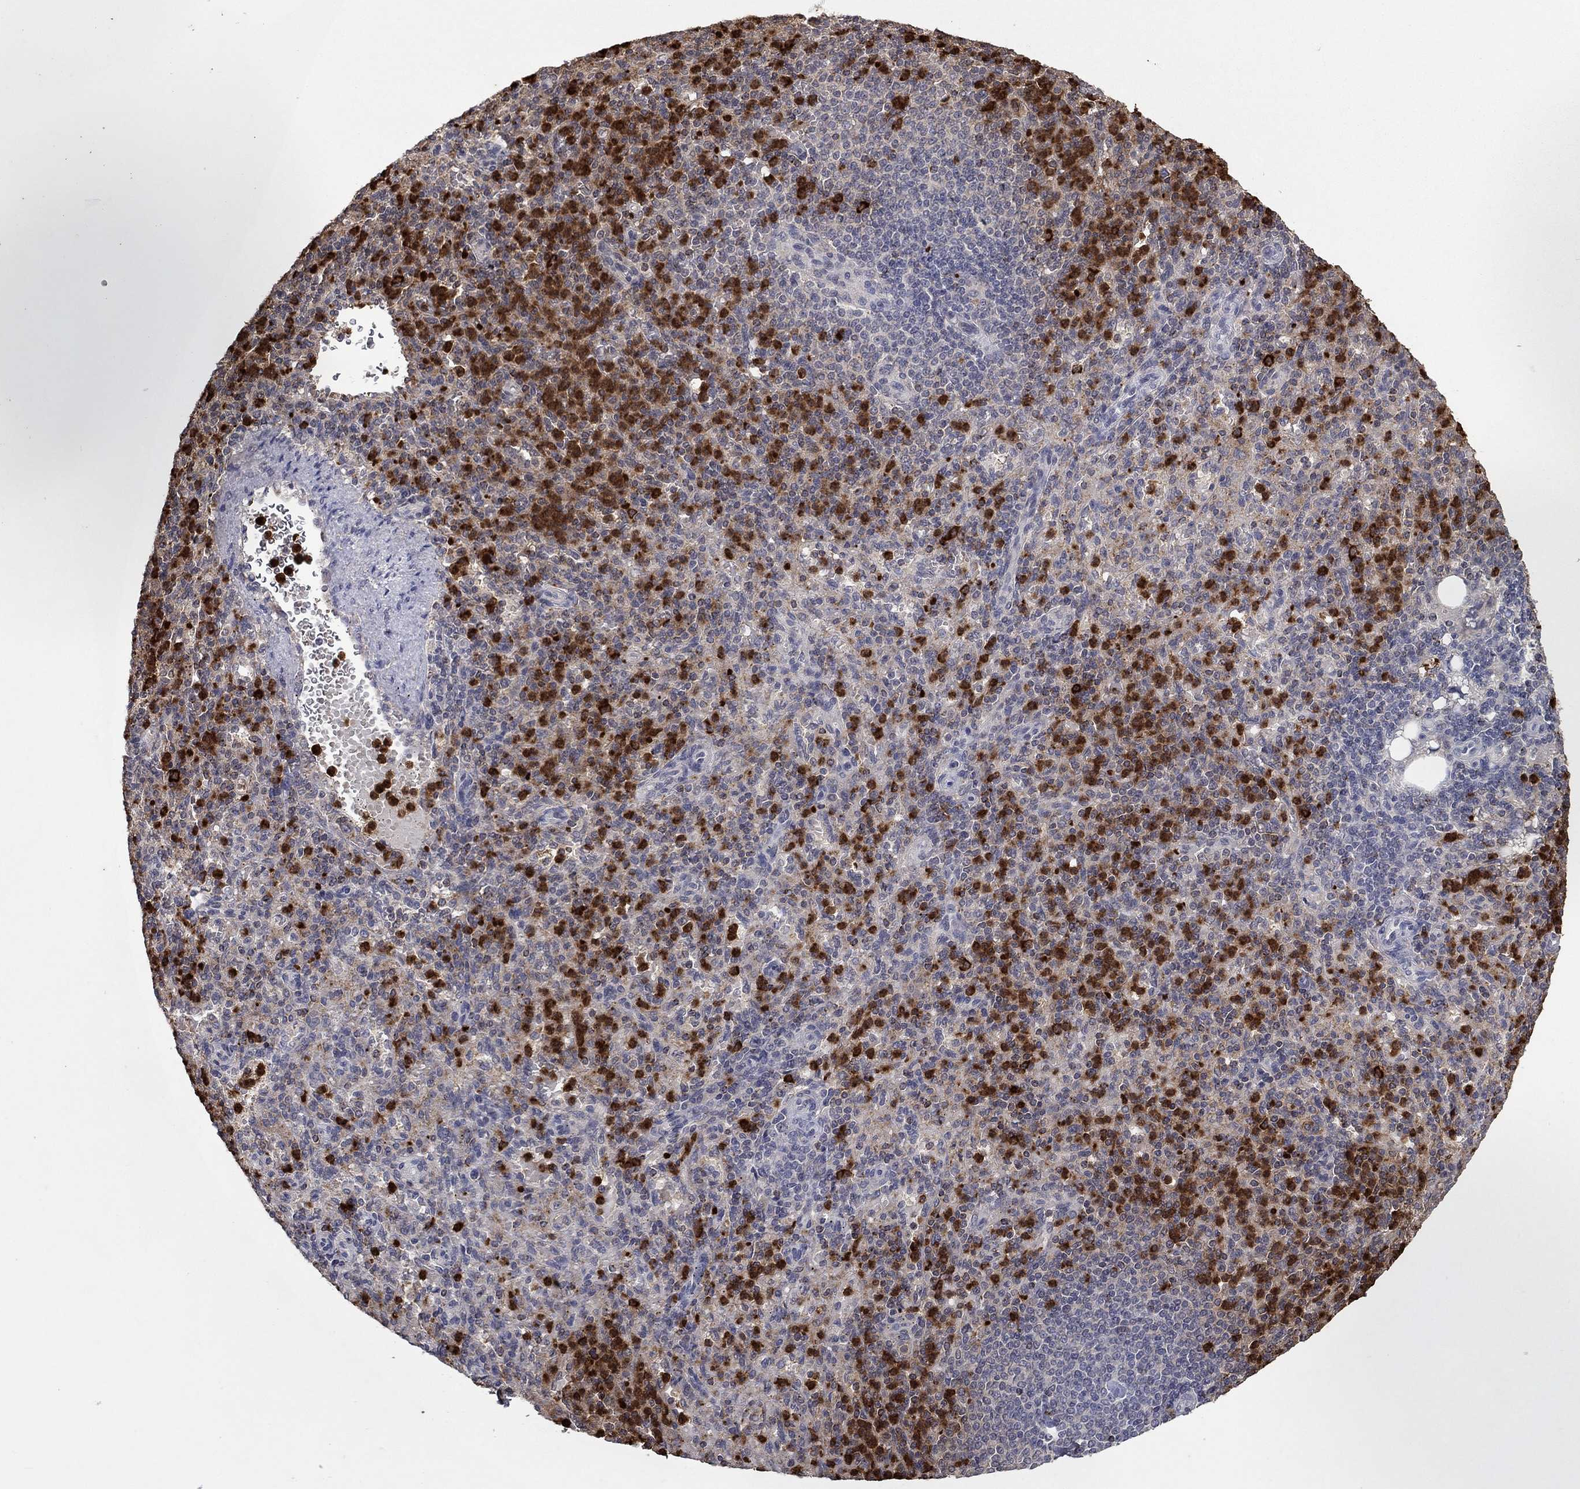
{"staining": {"intensity": "strong", "quantity": "25%-75%", "location": "cytoplasmic/membranous"}, "tissue": "spleen", "cell_type": "Cells in red pulp", "image_type": "normal", "snomed": [{"axis": "morphology", "description": "Normal tissue, NOS"}, {"axis": "topography", "description": "Spleen"}], "caption": "Immunohistochemistry photomicrograph of unremarkable spleen stained for a protein (brown), which shows high levels of strong cytoplasmic/membranous positivity in approximately 25%-75% of cells in red pulp.", "gene": "CCL5", "patient": {"sex": "female", "age": 74}}